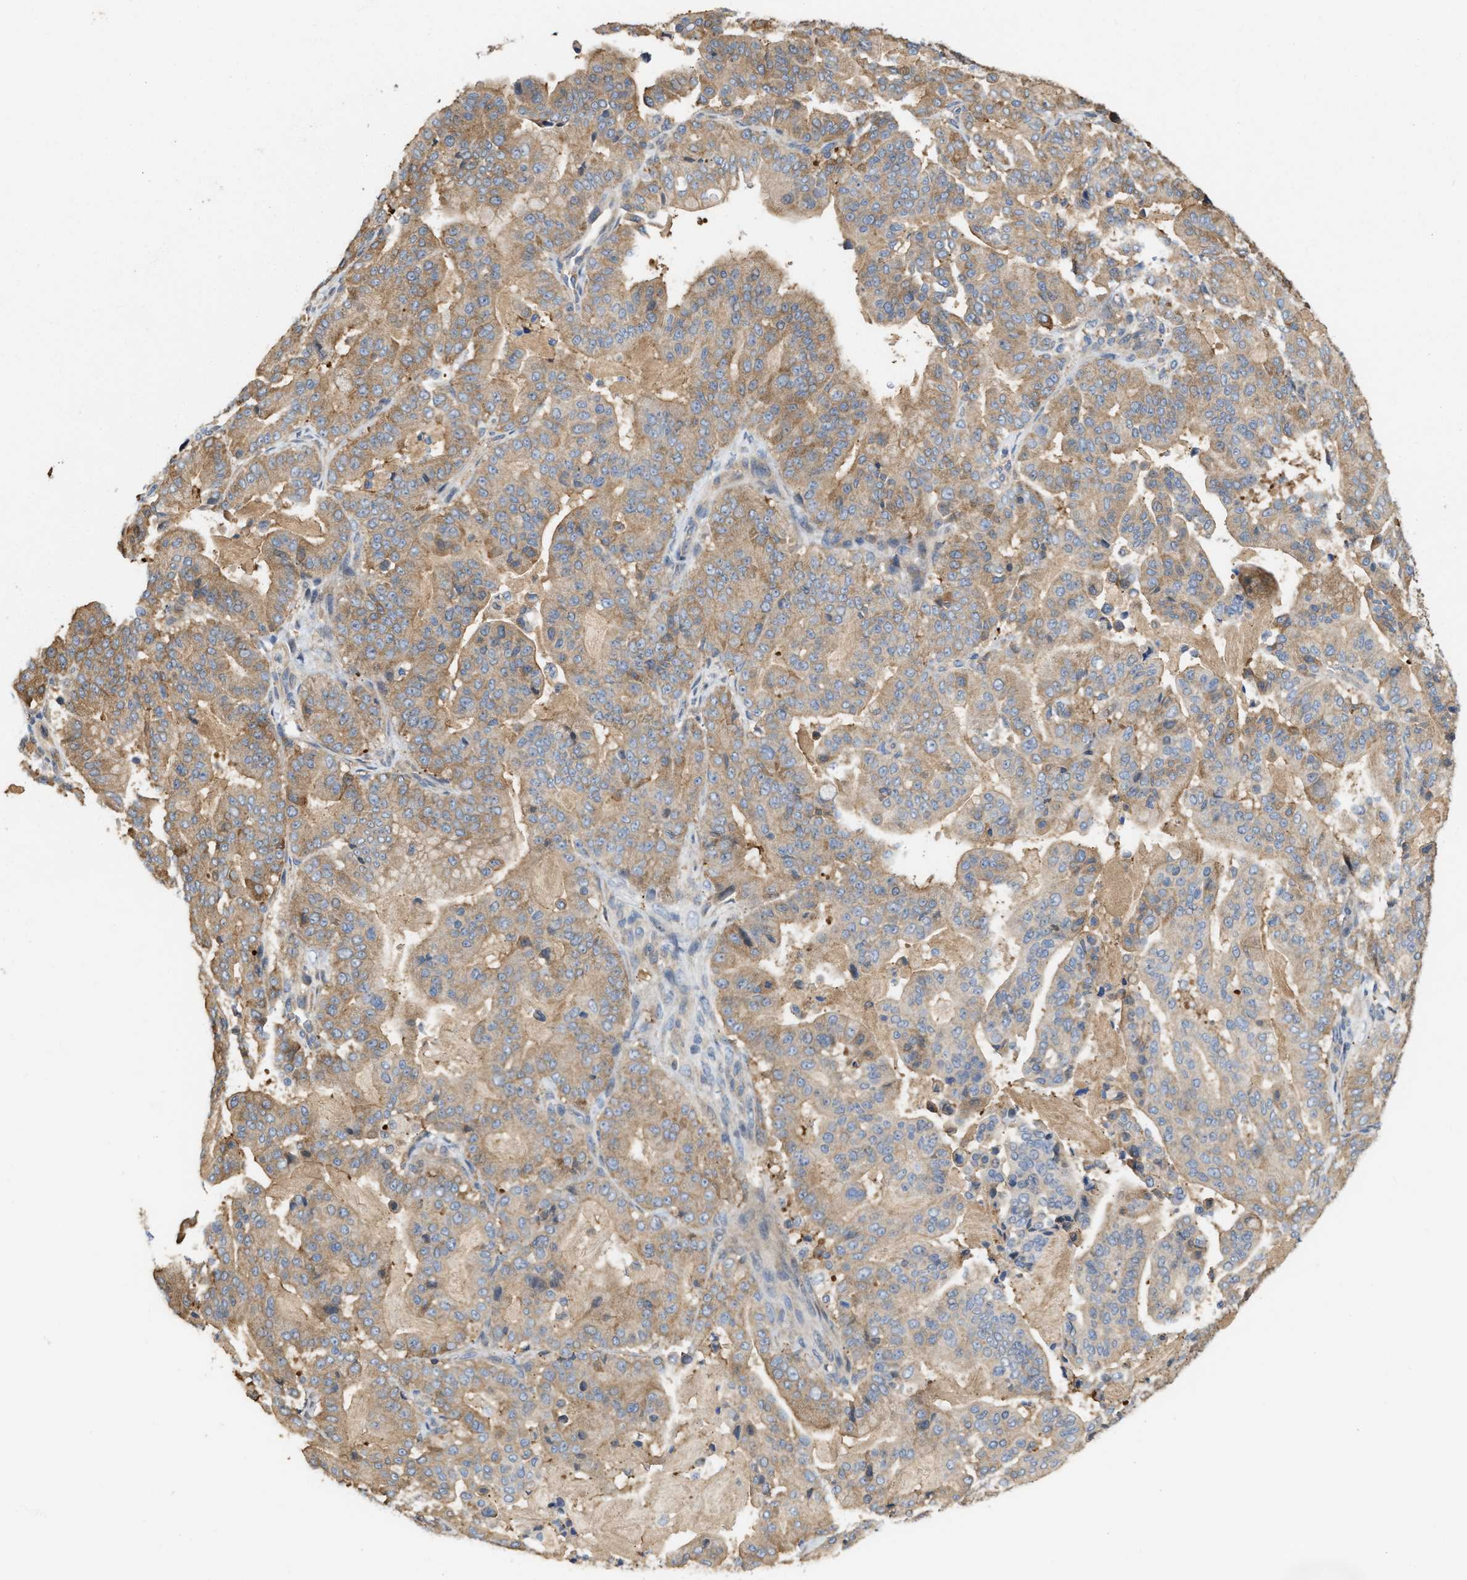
{"staining": {"intensity": "moderate", "quantity": ">75%", "location": "cytoplasmic/membranous"}, "tissue": "pancreatic cancer", "cell_type": "Tumor cells", "image_type": "cancer", "snomed": [{"axis": "morphology", "description": "Adenocarcinoma, NOS"}, {"axis": "topography", "description": "Pancreas"}], "caption": "High-magnification brightfield microscopy of pancreatic cancer (adenocarcinoma) stained with DAB (3,3'-diaminobenzidine) (brown) and counterstained with hematoxylin (blue). tumor cells exhibit moderate cytoplasmic/membranous staining is seen in about>75% of cells.", "gene": "CSNK1A1", "patient": {"sex": "male", "age": 63}}